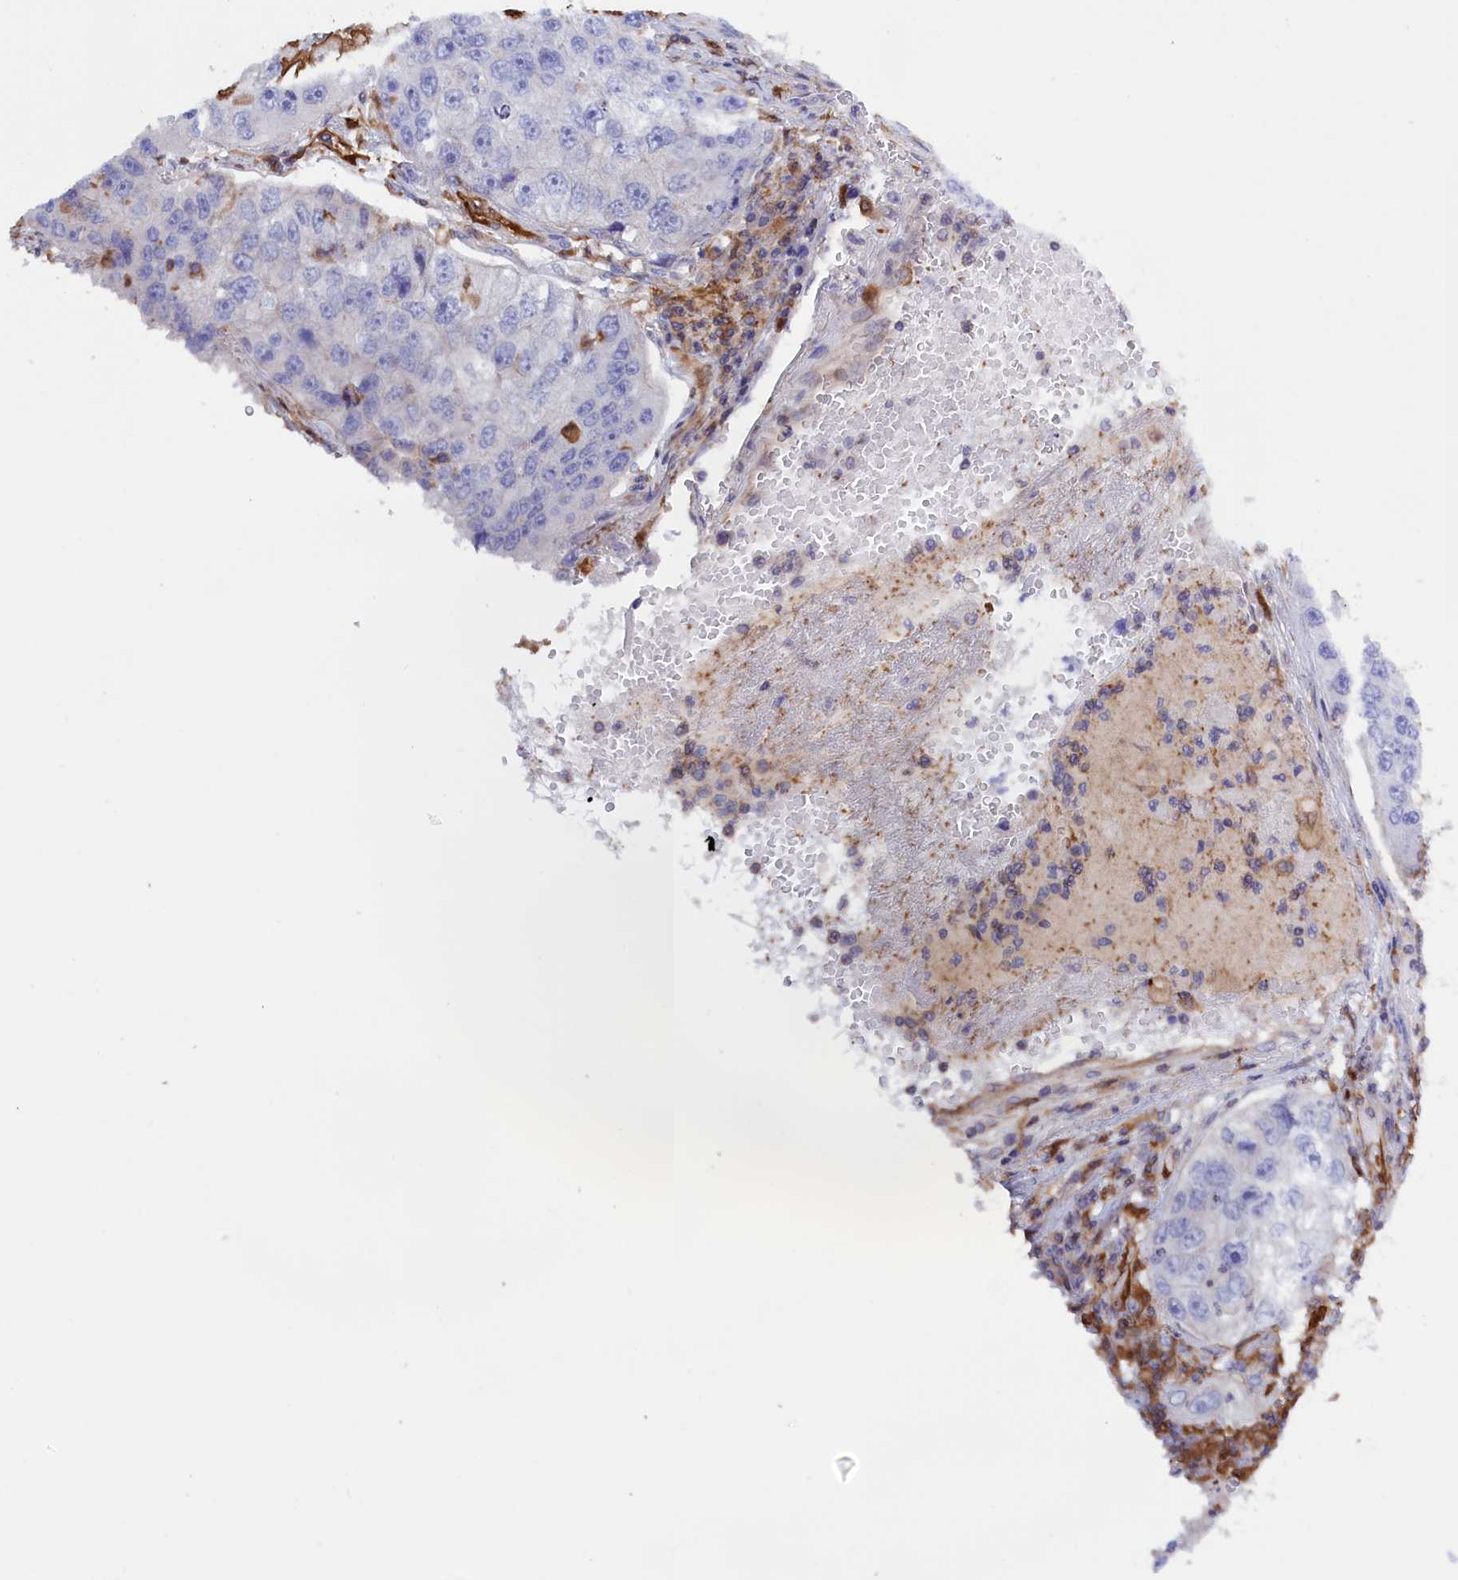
{"staining": {"intensity": "negative", "quantity": "none", "location": "none"}, "tissue": "lung cancer", "cell_type": "Tumor cells", "image_type": "cancer", "snomed": [{"axis": "morphology", "description": "Squamous cell carcinoma, NOS"}, {"axis": "topography", "description": "Lung"}], "caption": "This image is of lung squamous cell carcinoma stained with immunohistochemistry (IHC) to label a protein in brown with the nuclei are counter-stained blue. There is no positivity in tumor cells.", "gene": "ARHGAP18", "patient": {"sex": "male", "age": 61}}